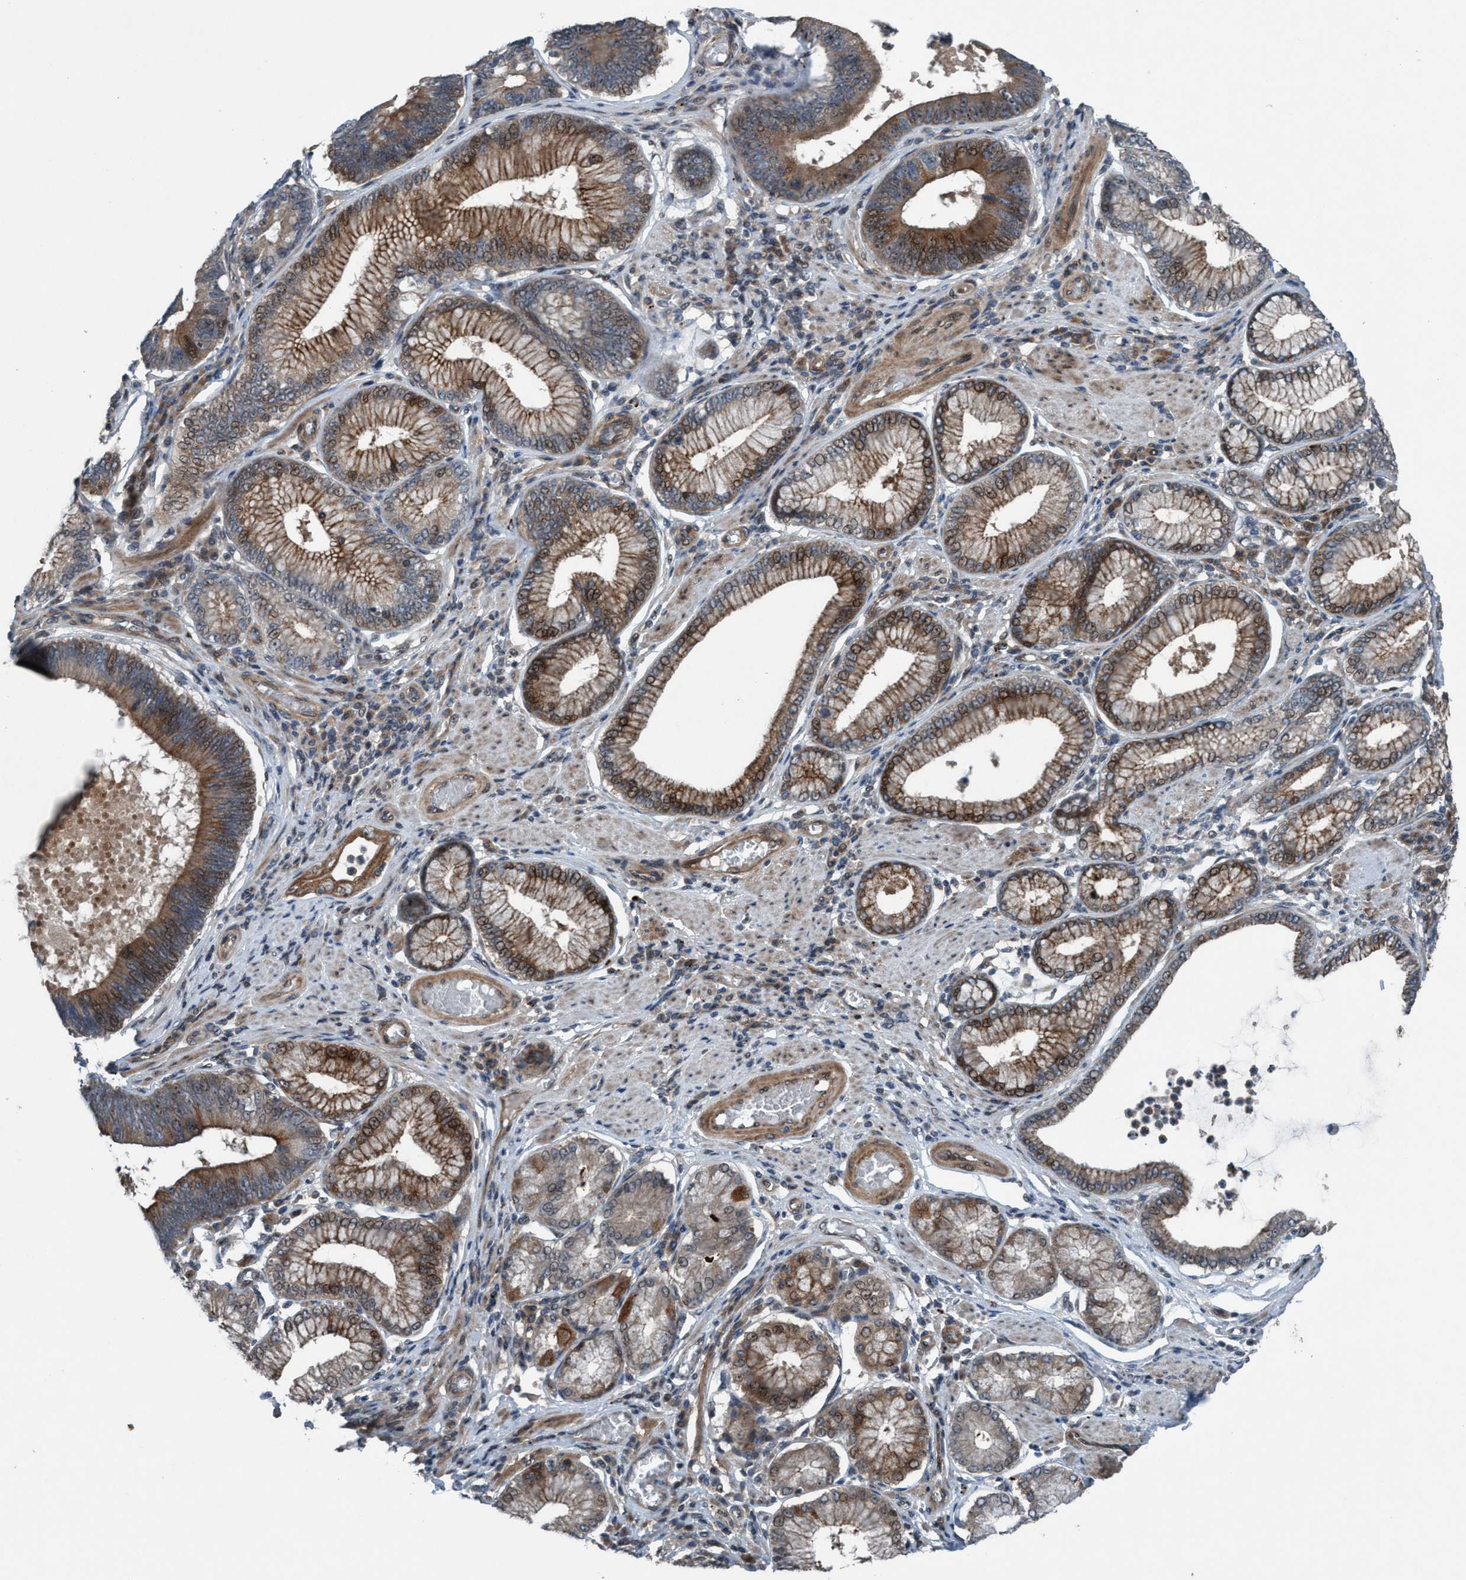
{"staining": {"intensity": "moderate", "quantity": ">75%", "location": "cytoplasmic/membranous,nuclear"}, "tissue": "stomach cancer", "cell_type": "Tumor cells", "image_type": "cancer", "snomed": [{"axis": "morphology", "description": "Adenocarcinoma, NOS"}, {"axis": "topography", "description": "Stomach"}], "caption": "Protein expression analysis of human stomach cancer (adenocarcinoma) reveals moderate cytoplasmic/membranous and nuclear staining in approximately >75% of tumor cells.", "gene": "NISCH", "patient": {"sex": "male", "age": 59}}